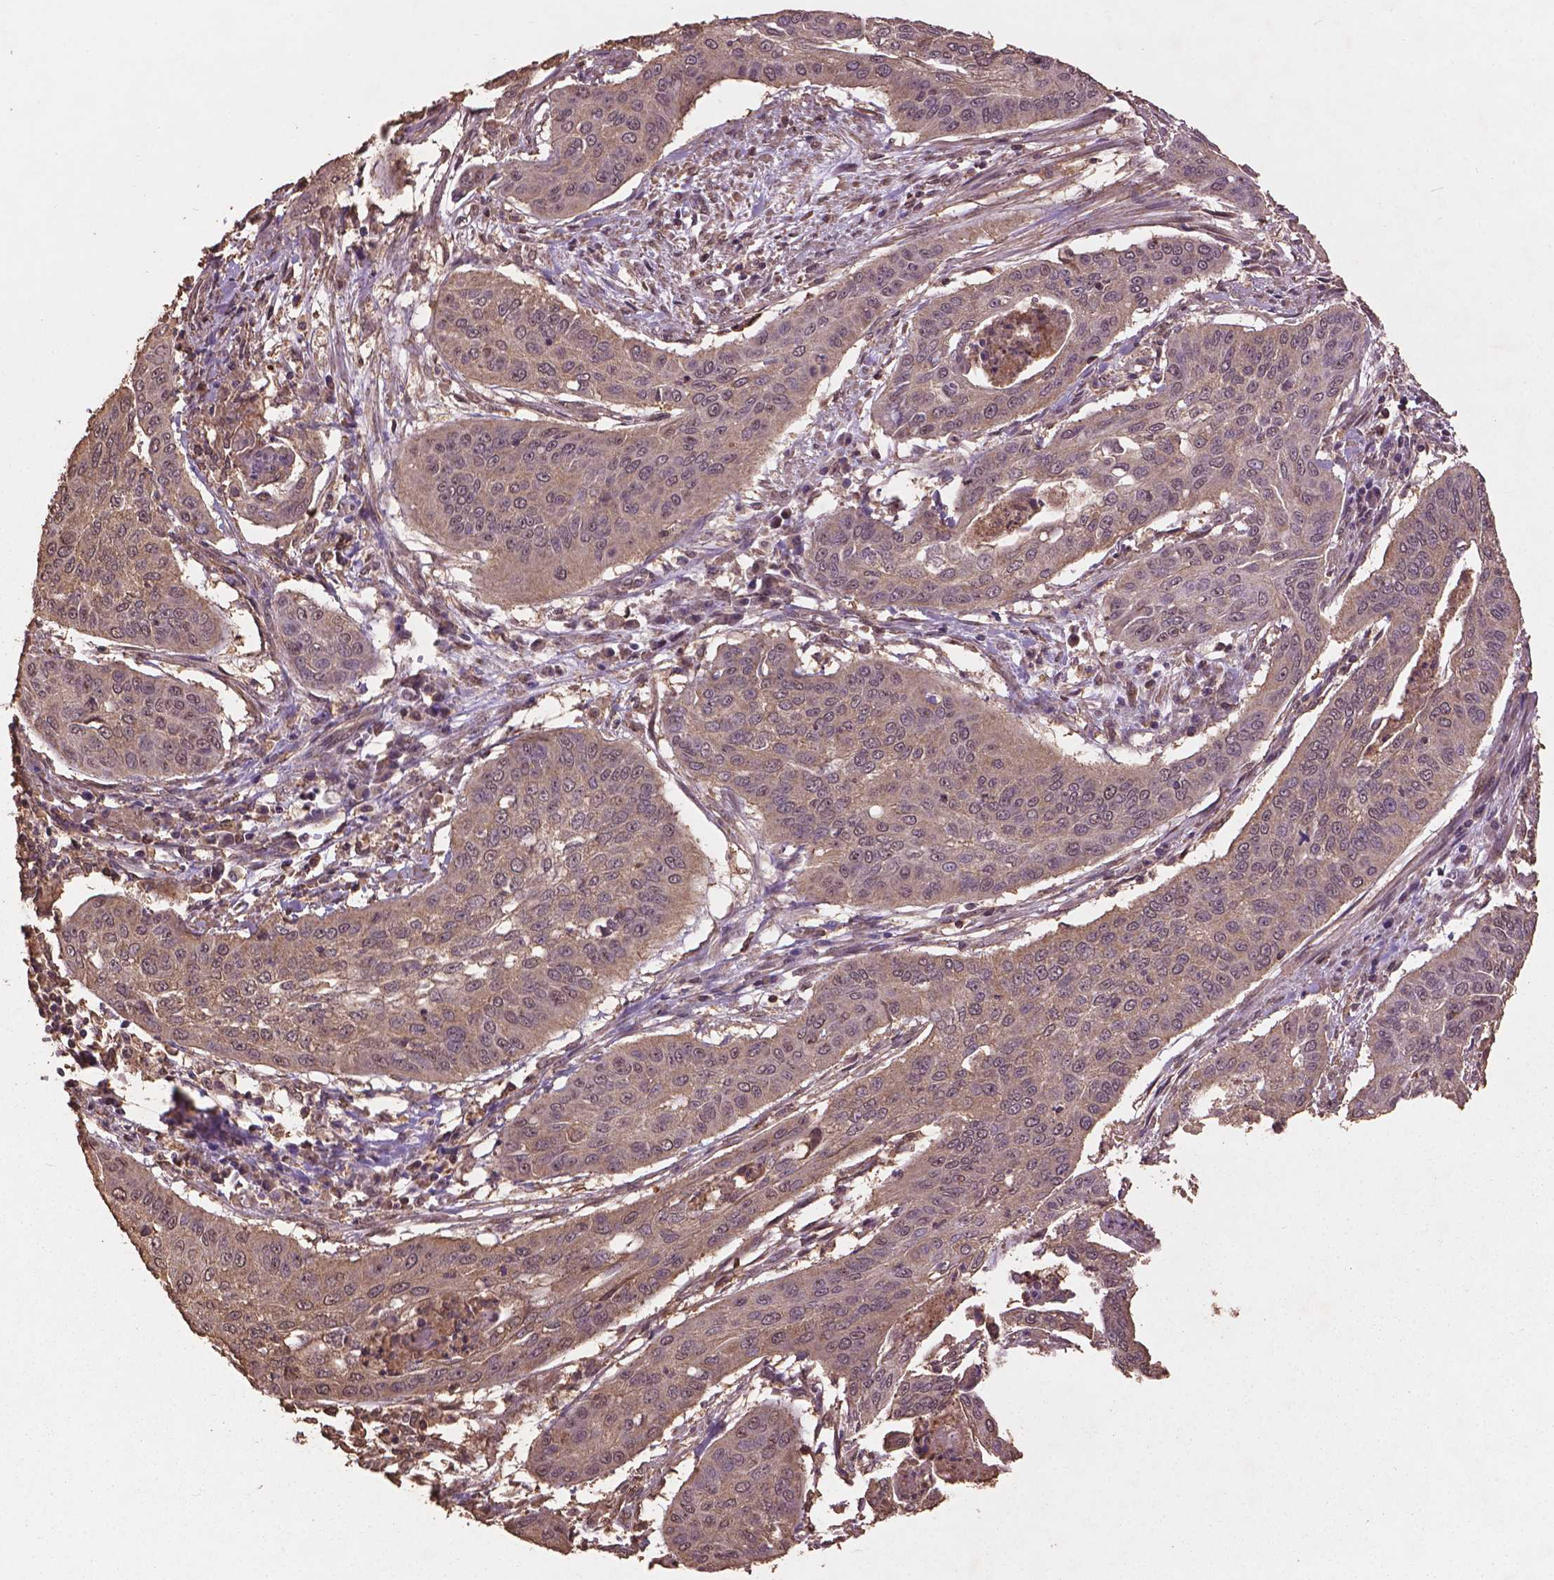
{"staining": {"intensity": "weak", "quantity": "25%-75%", "location": "cytoplasmic/membranous"}, "tissue": "cervical cancer", "cell_type": "Tumor cells", "image_type": "cancer", "snomed": [{"axis": "morphology", "description": "Squamous cell carcinoma, NOS"}, {"axis": "topography", "description": "Cervix"}], "caption": "IHC of human cervical cancer (squamous cell carcinoma) displays low levels of weak cytoplasmic/membranous positivity in about 25%-75% of tumor cells.", "gene": "BABAM1", "patient": {"sex": "female", "age": 39}}